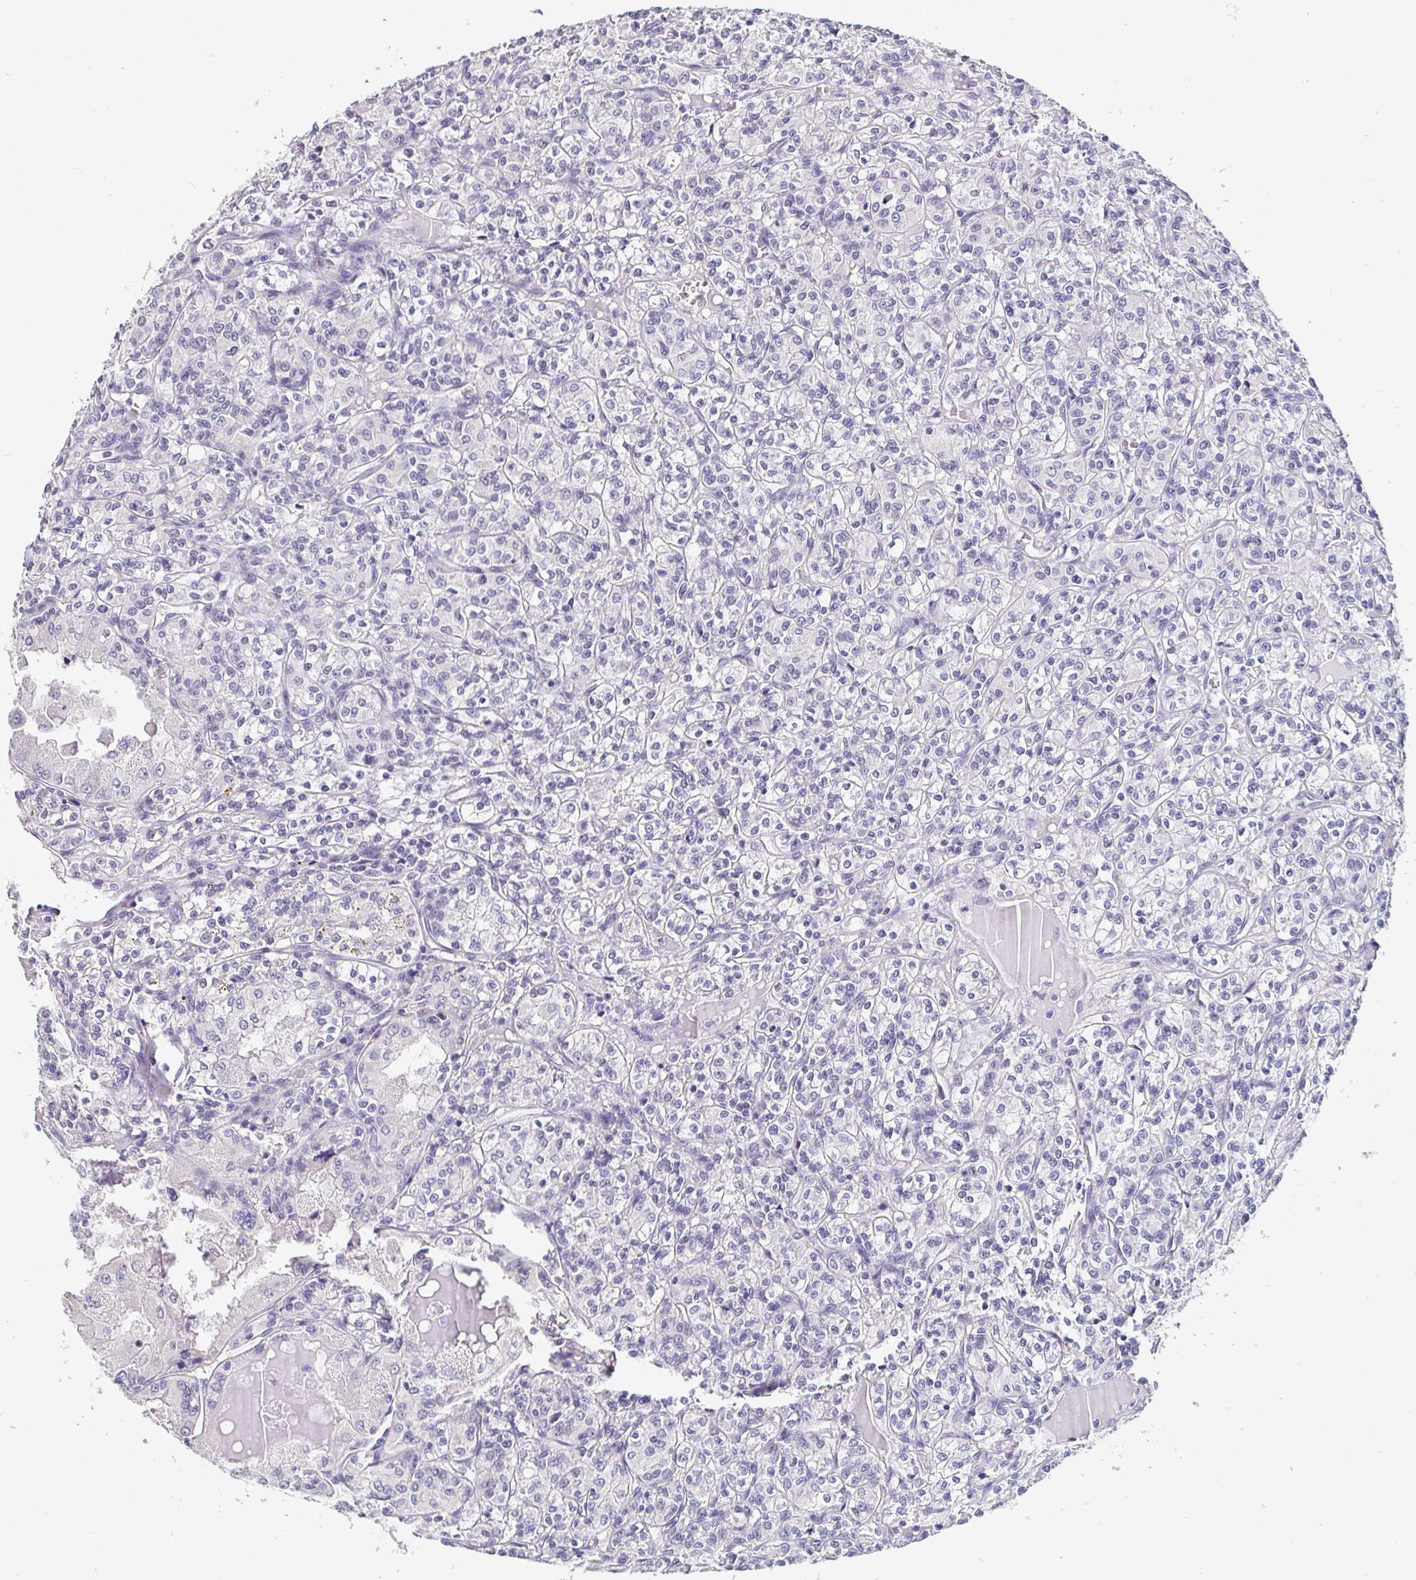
{"staining": {"intensity": "negative", "quantity": "none", "location": "none"}, "tissue": "renal cancer", "cell_type": "Tumor cells", "image_type": "cancer", "snomed": [{"axis": "morphology", "description": "Adenocarcinoma, NOS"}, {"axis": "topography", "description": "Kidney"}], "caption": "The IHC micrograph has no significant positivity in tumor cells of renal cancer tissue.", "gene": "ANLN", "patient": {"sex": "male", "age": 36}}